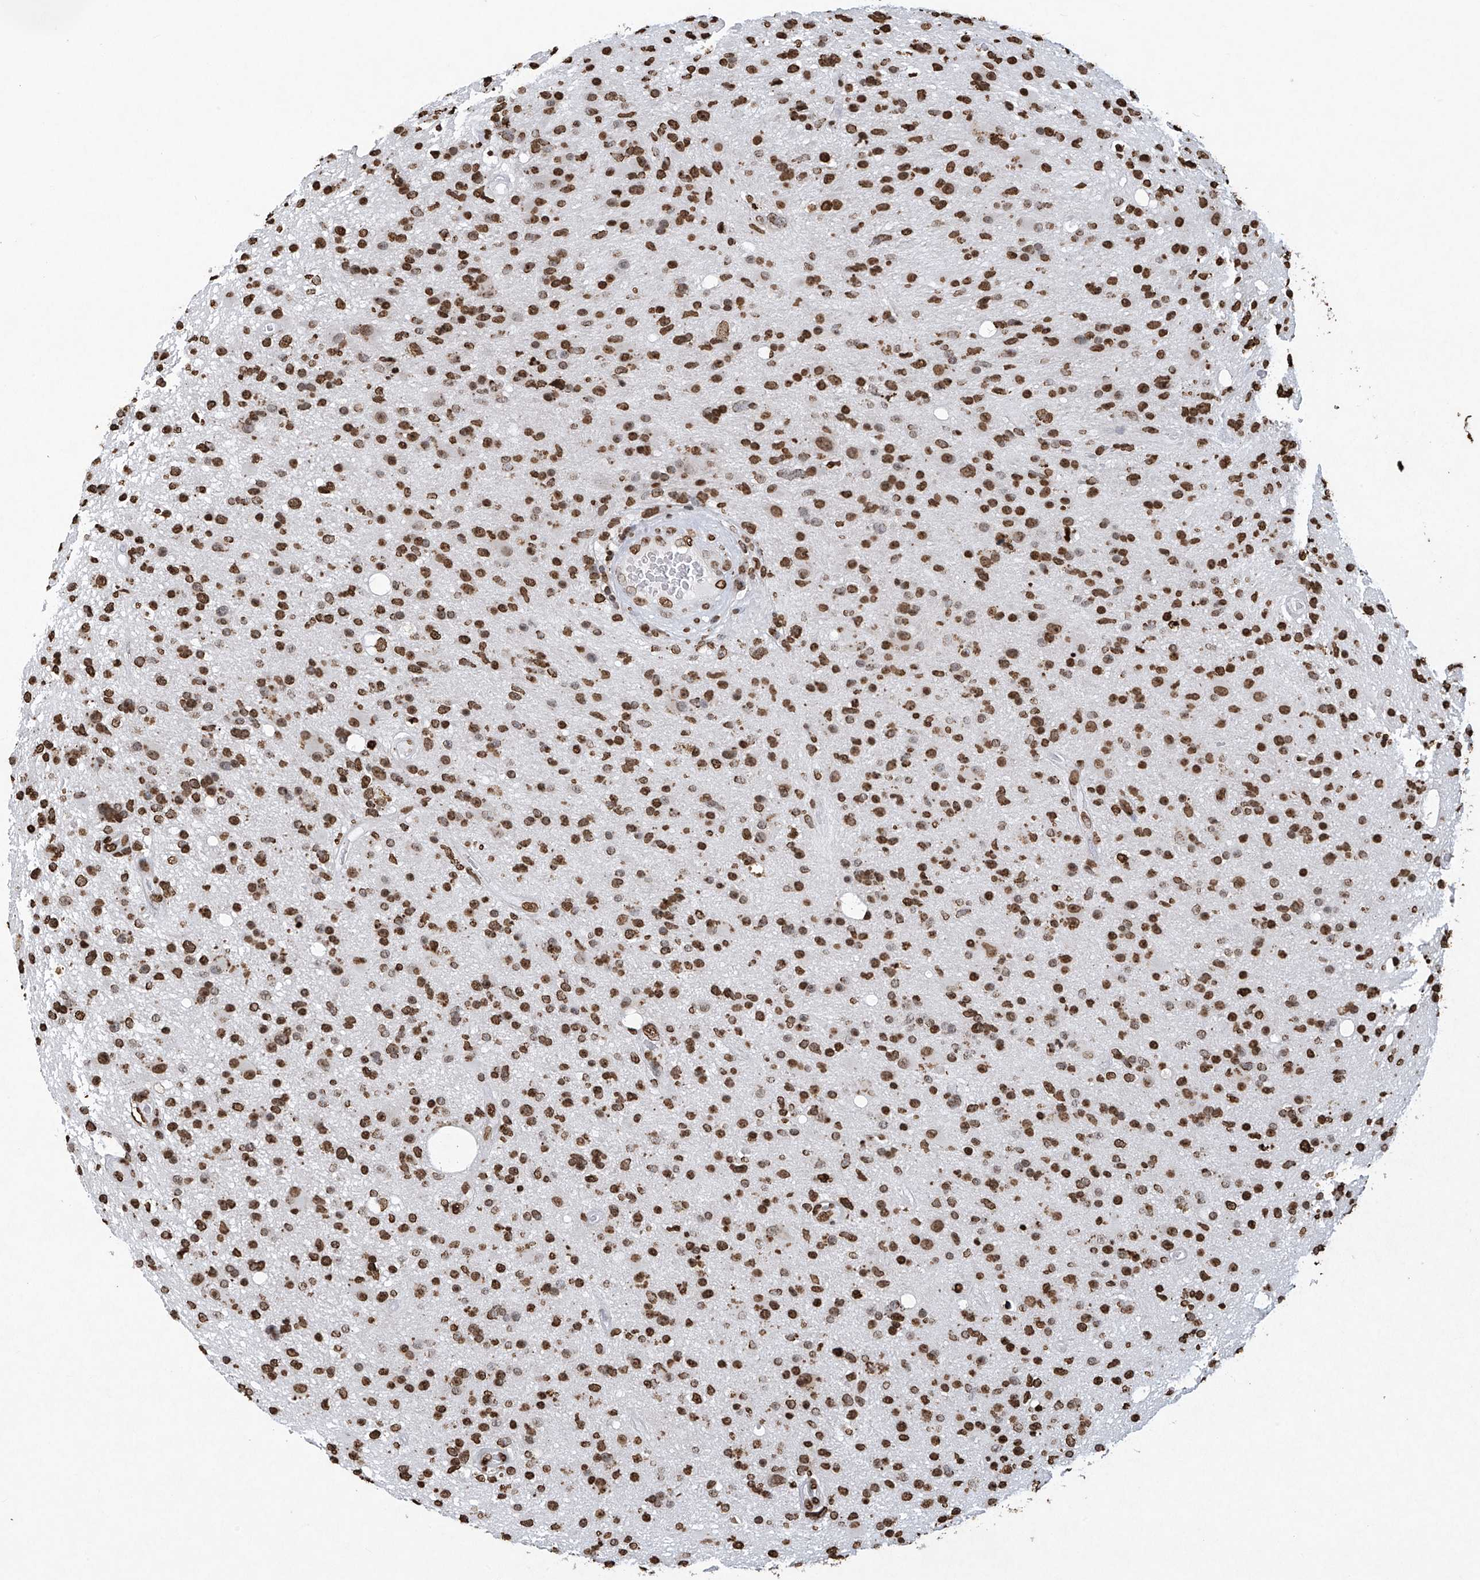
{"staining": {"intensity": "strong", "quantity": ">75%", "location": "nuclear"}, "tissue": "glioma", "cell_type": "Tumor cells", "image_type": "cancer", "snomed": [{"axis": "morphology", "description": "Glioma, malignant, High grade"}, {"axis": "topography", "description": "Brain"}], "caption": "IHC staining of glioma, which reveals high levels of strong nuclear staining in about >75% of tumor cells indicating strong nuclear protein staining. The staining was performed using DAB (3,3'-diaminobenzidine) (brown) for protein detection and nuclei were counterstained in hematoxylin (blue).", "gene": "H3-3A", "patient": {"sex": "male", "age": 33}}